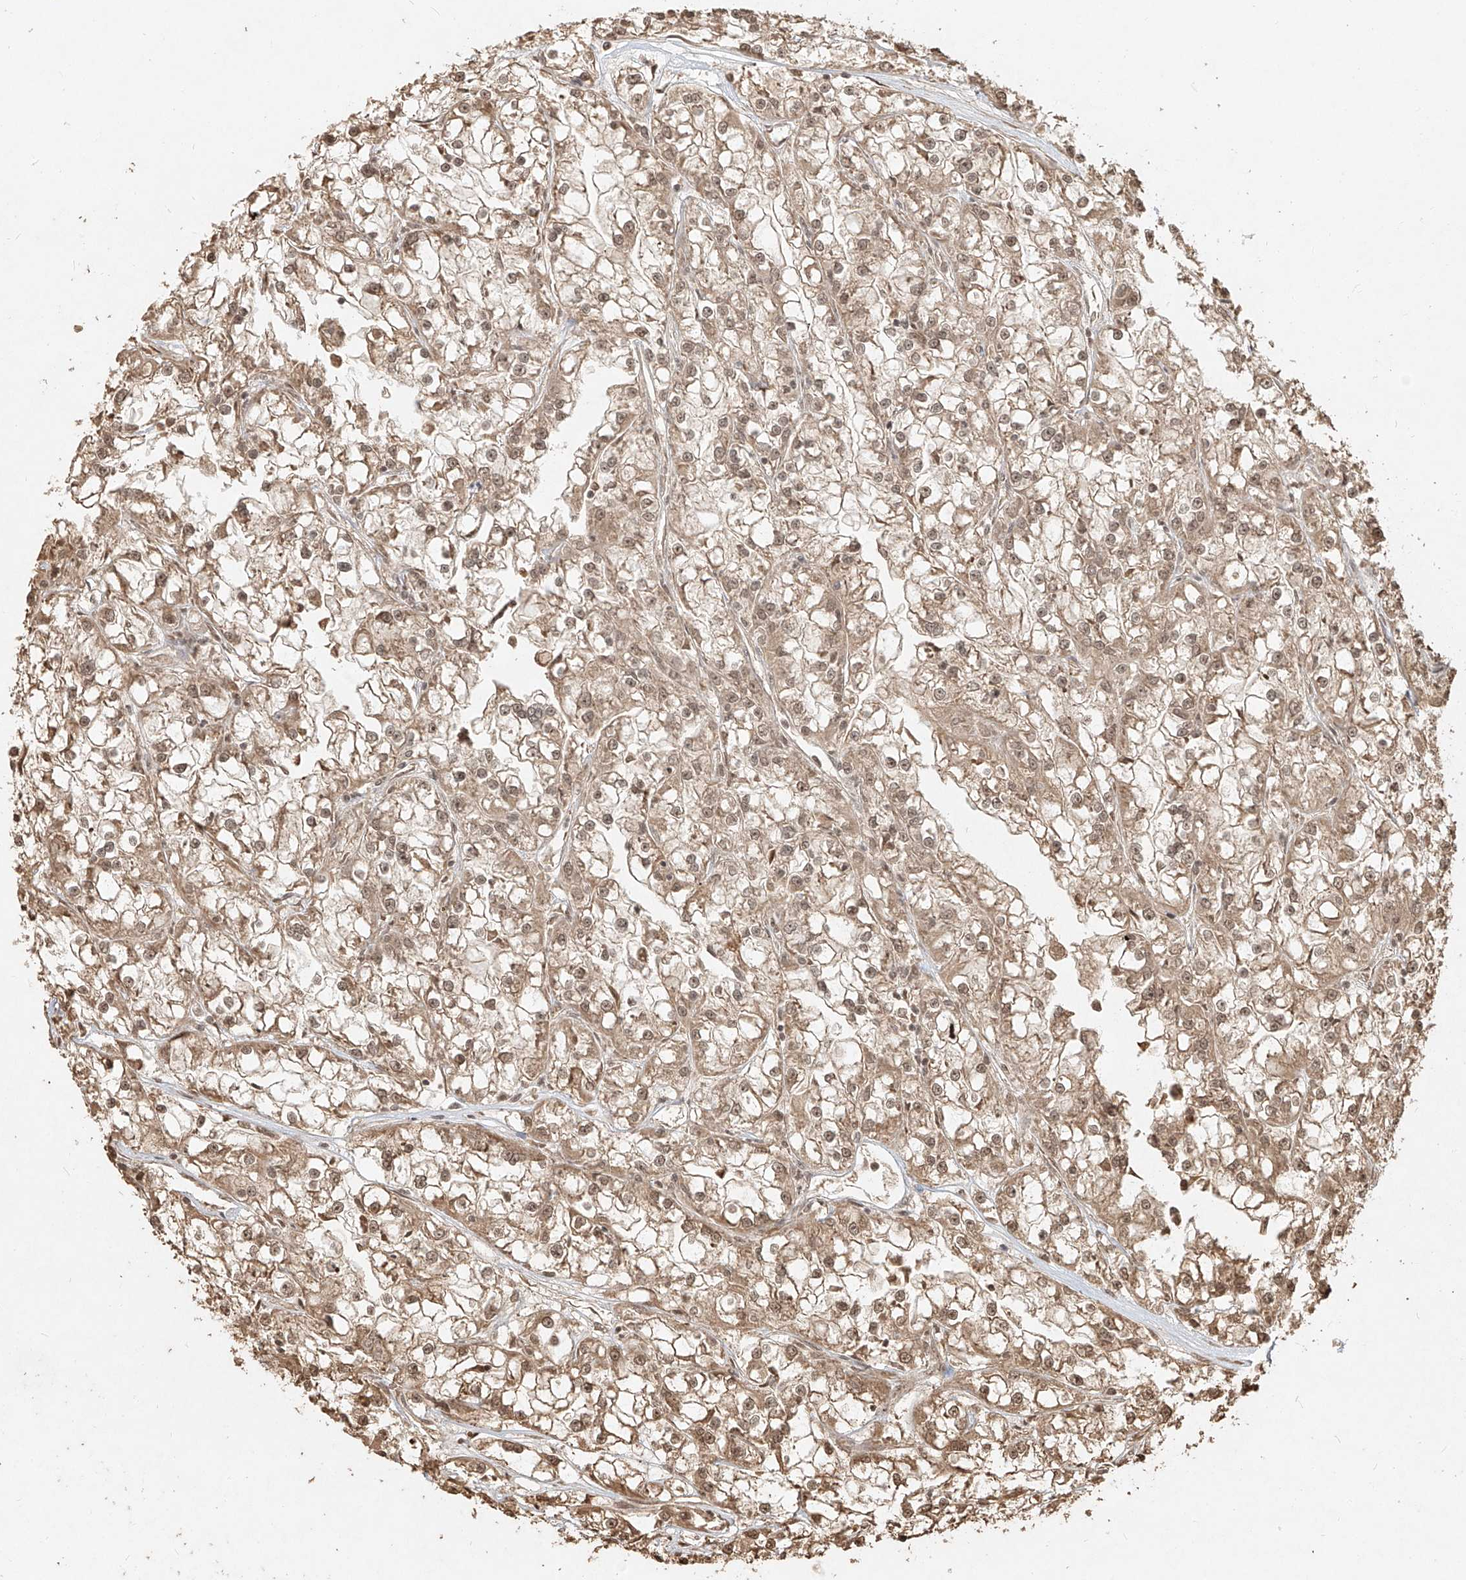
{"staining": {"intensity": "moderate", "quantity": ">75%", "location": "cytoplasmic/membranous,nuclear"}, "tissue": "renal cancer", "cell_type": "Tumor cells", "image_type": "cancer", "snomed": [{"axis": "morphology", "description": "Adenocarcinoma, NOS"}, {"axis": "topography", "description": "Kidney"}], "caption": "Protein analysis of renal cancer tissue exhibits moderate cytoplasmic/membranous and nuclear staining in about >75% of tumor cells.", "gene": "UBE2K", "patient": {"sex": "female", "age": 52}}